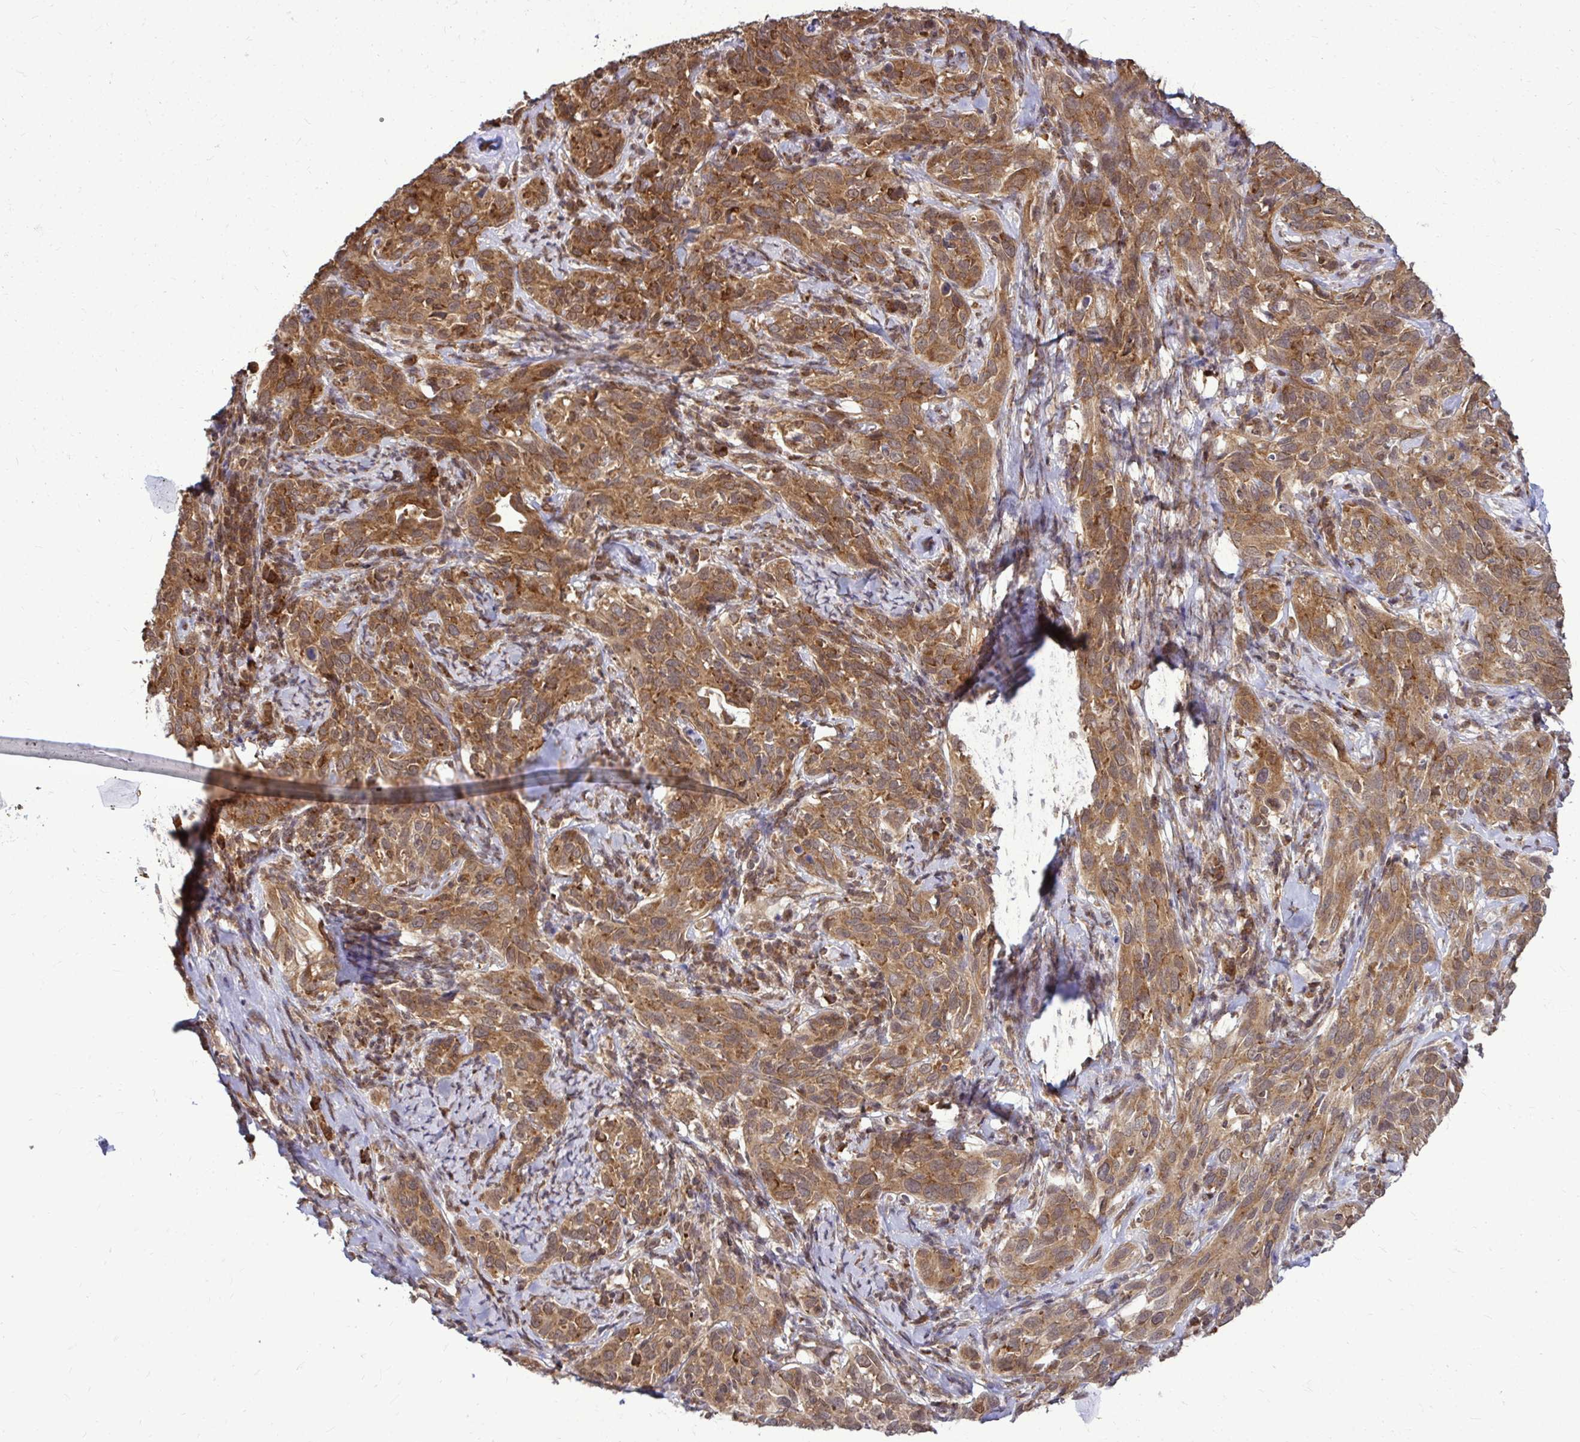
{"staining": {"intensity": "moderate", "quantity": ">75%", "location": "cytoplasmic/membranous"}, "tissue": "cervical cancer", "cell_type": "Tumor cells", "image_type": "cancer", "snomed": [{"axis": "morphology", "description": "Normal tissue, NOS"}, {"axis": "morphology", "description": "Squamous cell carcinoma, NOS"}, {"axis": "topography", "description": "Cervix"}], "caption": "IHC of human cervical cancer (squamous cell carcinoma) shows medium levels of moderate cytoplasmic/membranous positivity in about >75% of tumor cells.", "gene": "FMR1", "patient": {"sex": "female", "age": 51}}